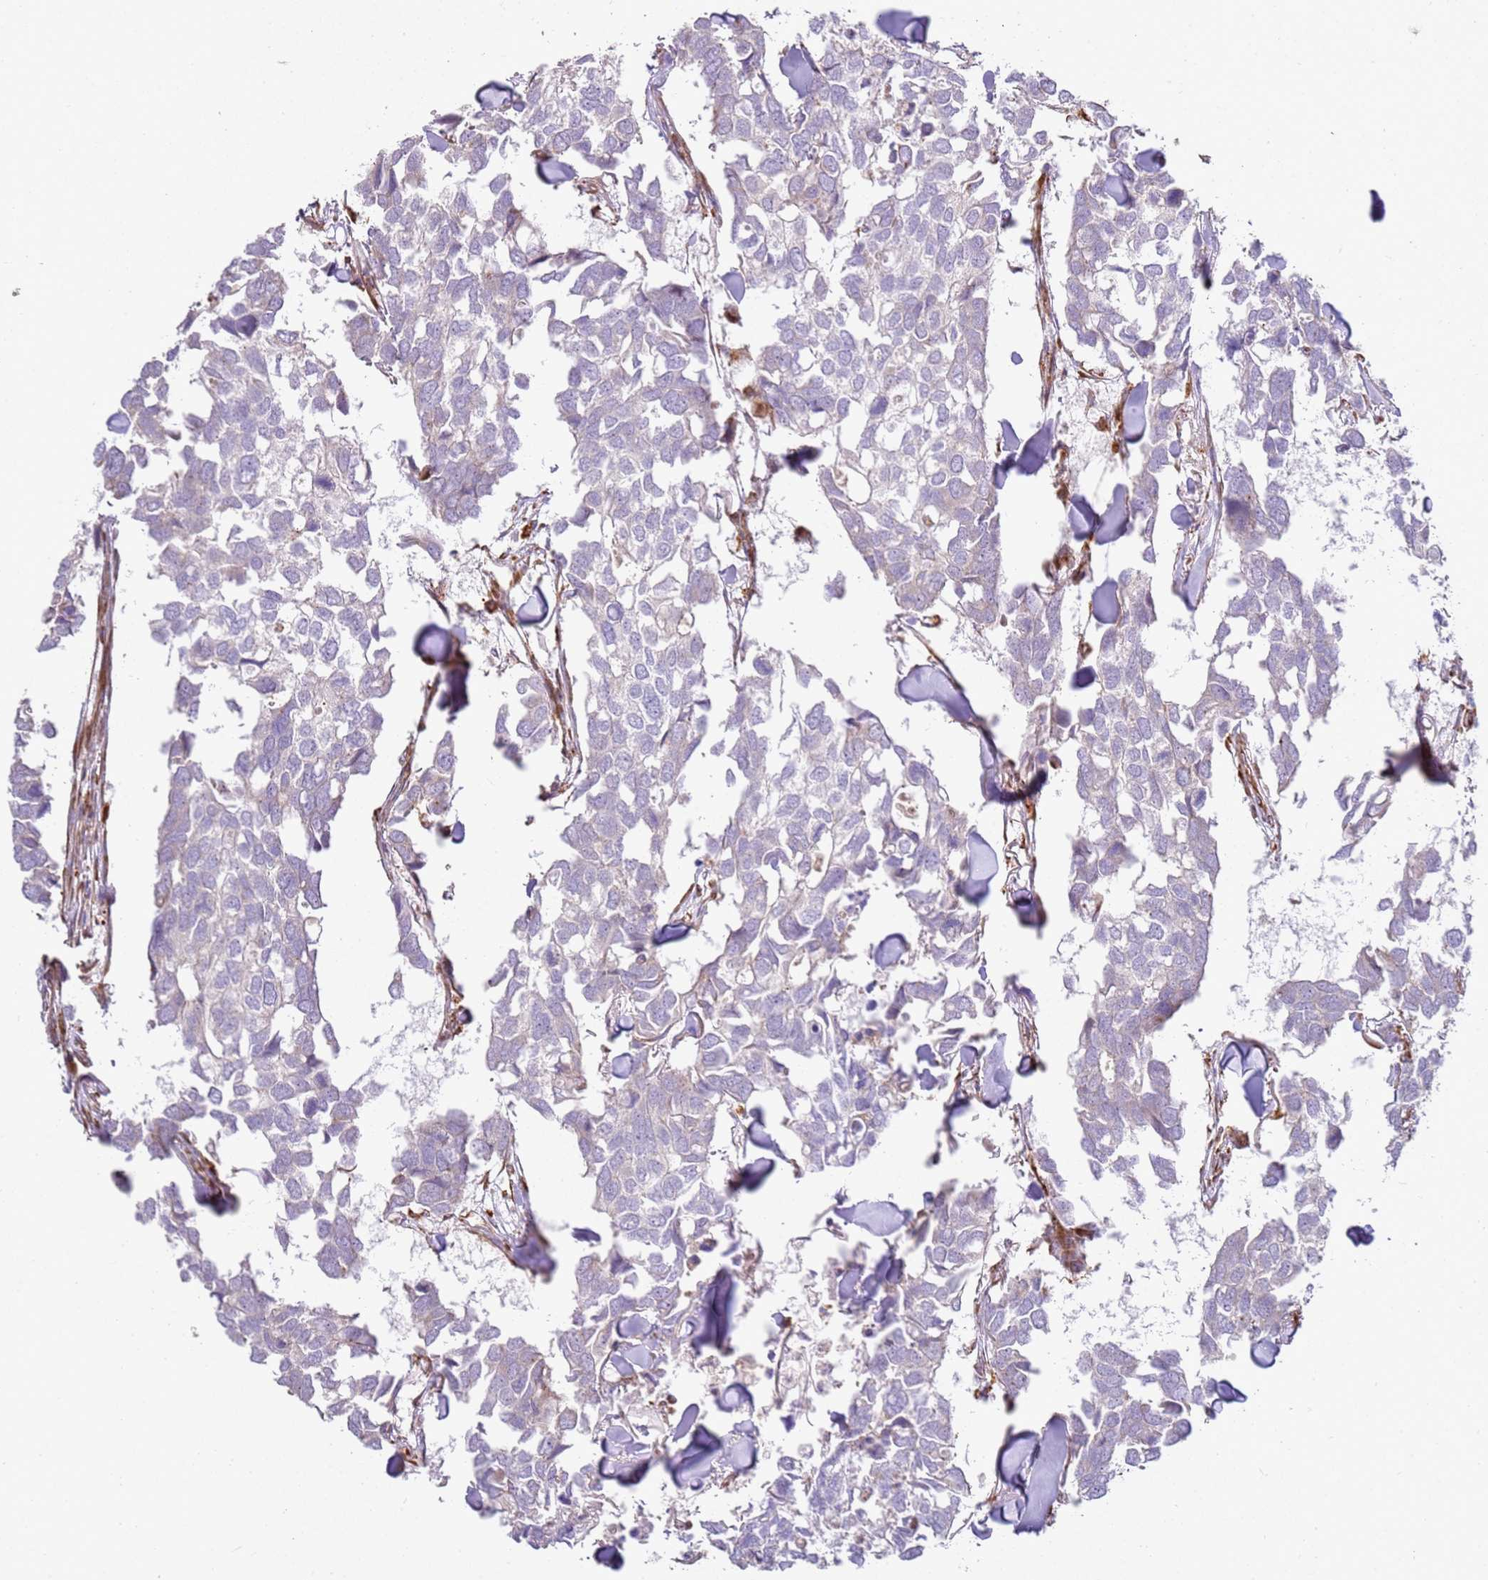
{"staining": {"intensity": "negative", "quantity": "none", "location": "none"}, "tissue": "breast cancer", "cell_type": "Tumor cells", "image_type": "cancer", "snomed": [{"axis": "morphology", "description": "Duct carcinoma"}, {"axis": "topography", "description": "Breast"}], "caption": "Immunohistochemistry (IHC) image of breast cancer (invasive ductal carcinoma) stained for a protein (brown), which displays no staining in tumor cells.", "gene": "GRAP", "patient": {"sex": "female", "age": 83}}